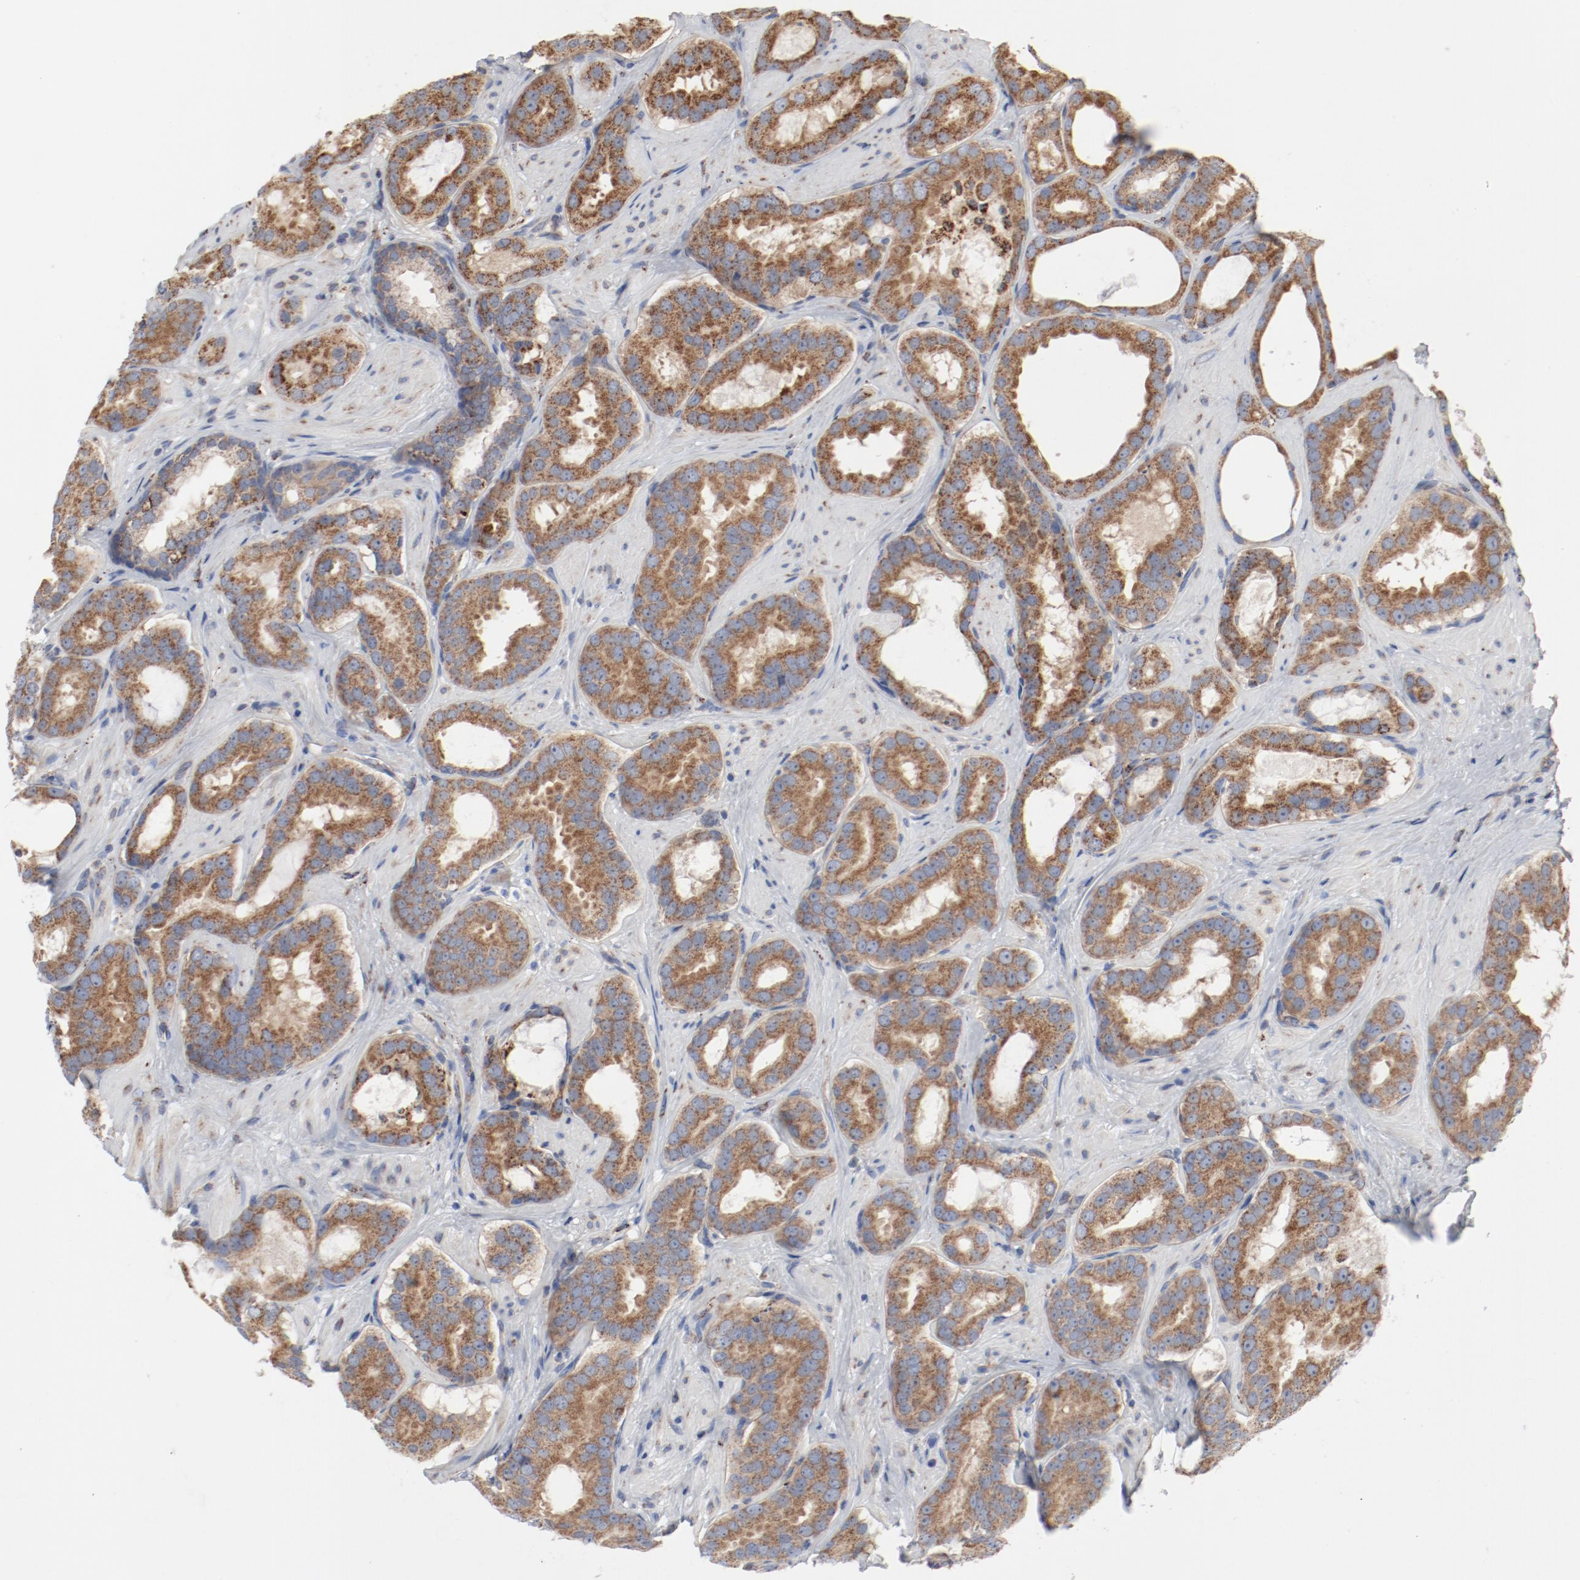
{"staining": {"intensity": "moderate", "quantity": ">75%", "location": "cytoplasmic/membranous"}, "tissue": "prostate cancer", "cell_type": "Tumor cells", "image_type": "cancer", "snomed": [{"axis": "morphology", "description": "Adenocarcinoma, Low grade"}, {"axis": "topography", "description": "Prostate"}], "caption": "IHC micrograph of low-grade adenocarcinoma (prostate) stained for a protein (brown), which reveals medium levels of moderate cytoplasmic/membranous expression in approximately >75% of tumor cells.", "gene": "SETD3", "patient": {"sex": "male", "age": 59}}